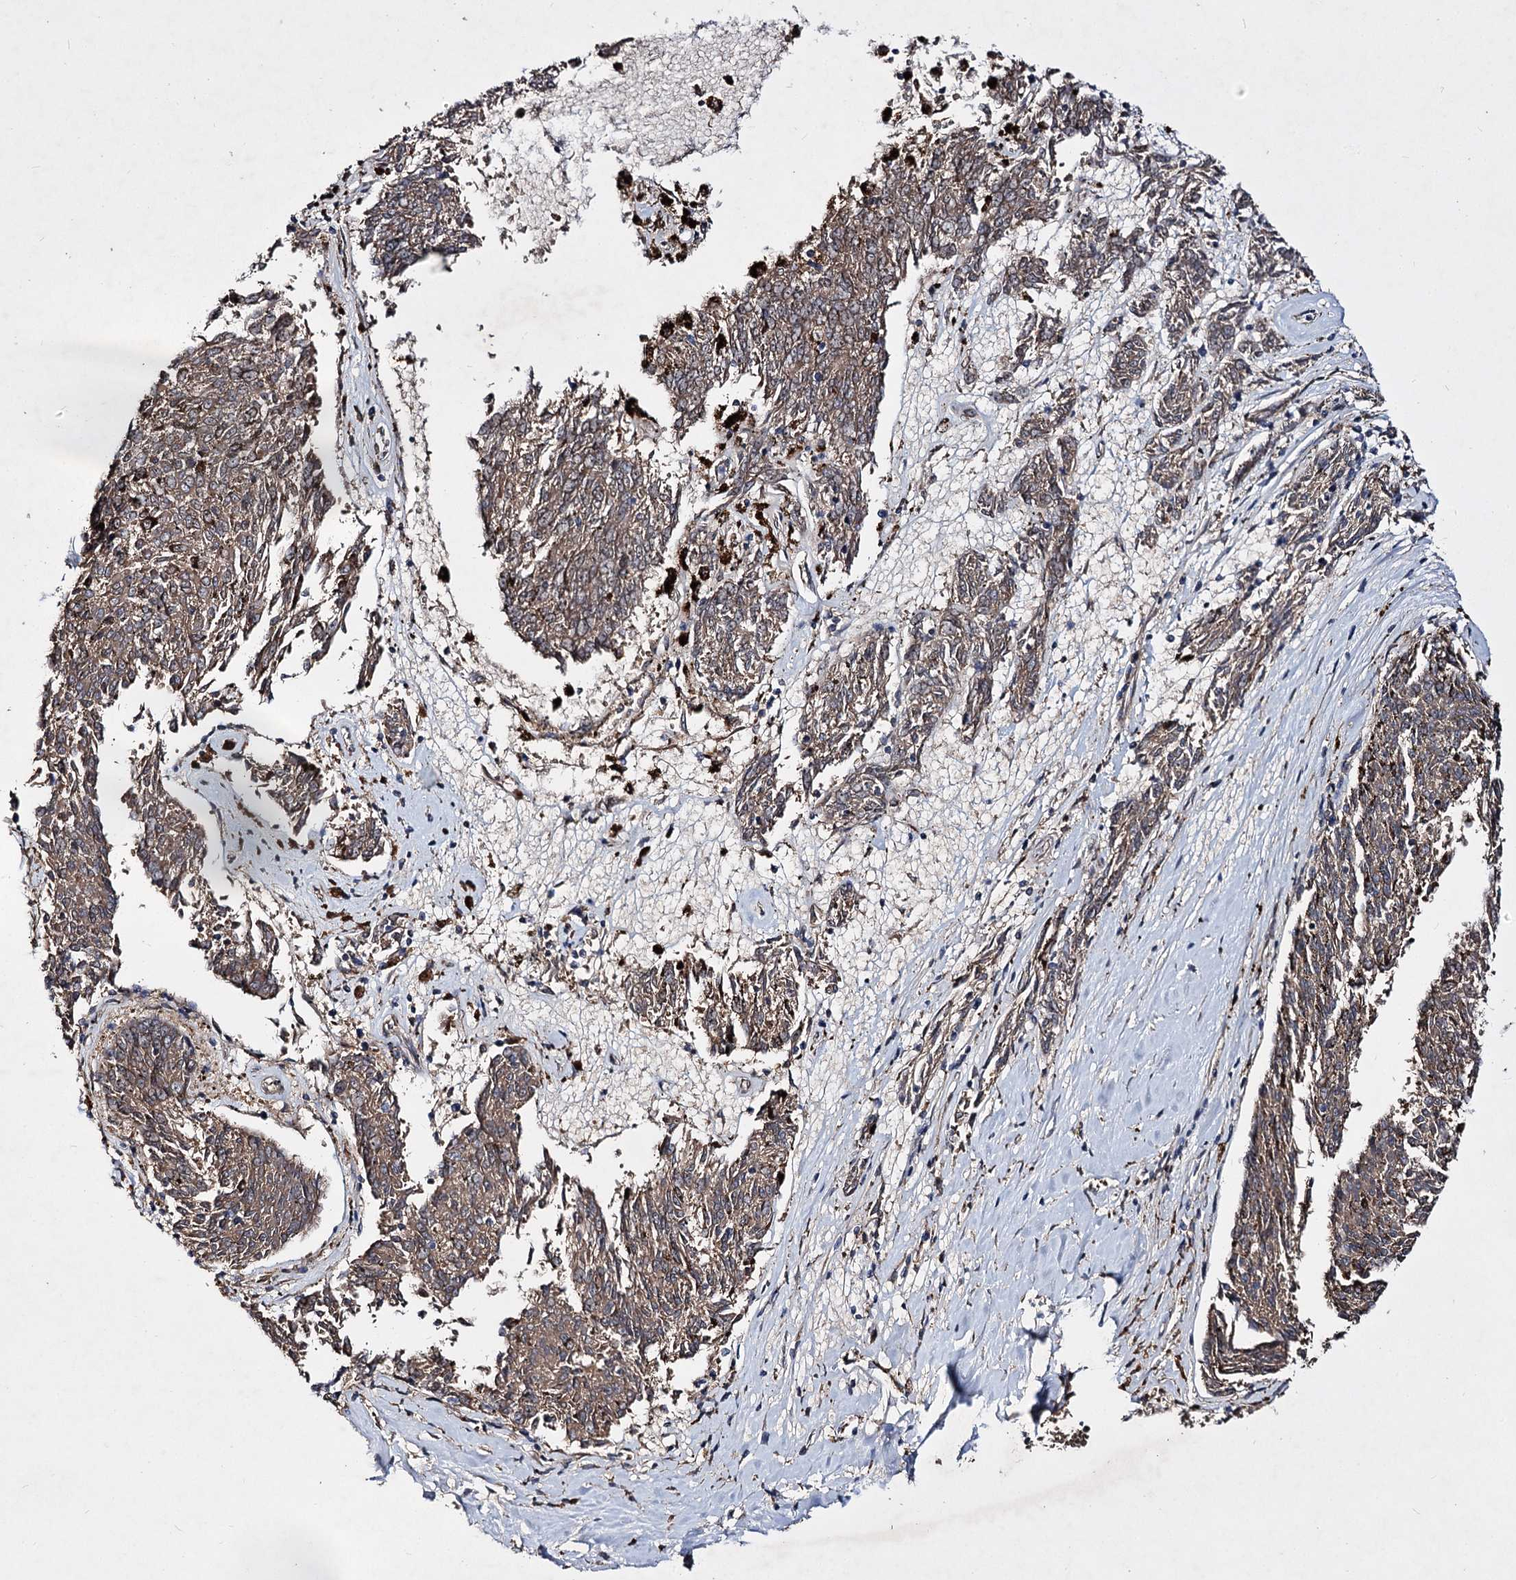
{"staining": {"intensity": "weak", "quantity": ">75%", "location": "cytoplasmic/membranous"}, "tissue": "melanoma", "cell_type": "Tumor cells", "image_type": "cancer", "snomed": [{"axis": "morphology", "description": "Malignant melanoma, NOS"}, {"axis": "topography", "description": "Skin"}], "caption": "Melanoma stained with immunohistochemistry (IHC) exhibits weak cytoplasmic/membranous staining in about >75% of tumor cells. (Brightfield microscopy of DAB IHC at high magnification).", "gene": "MINDY3", "patient": {"sex": "female", "age": 72}}